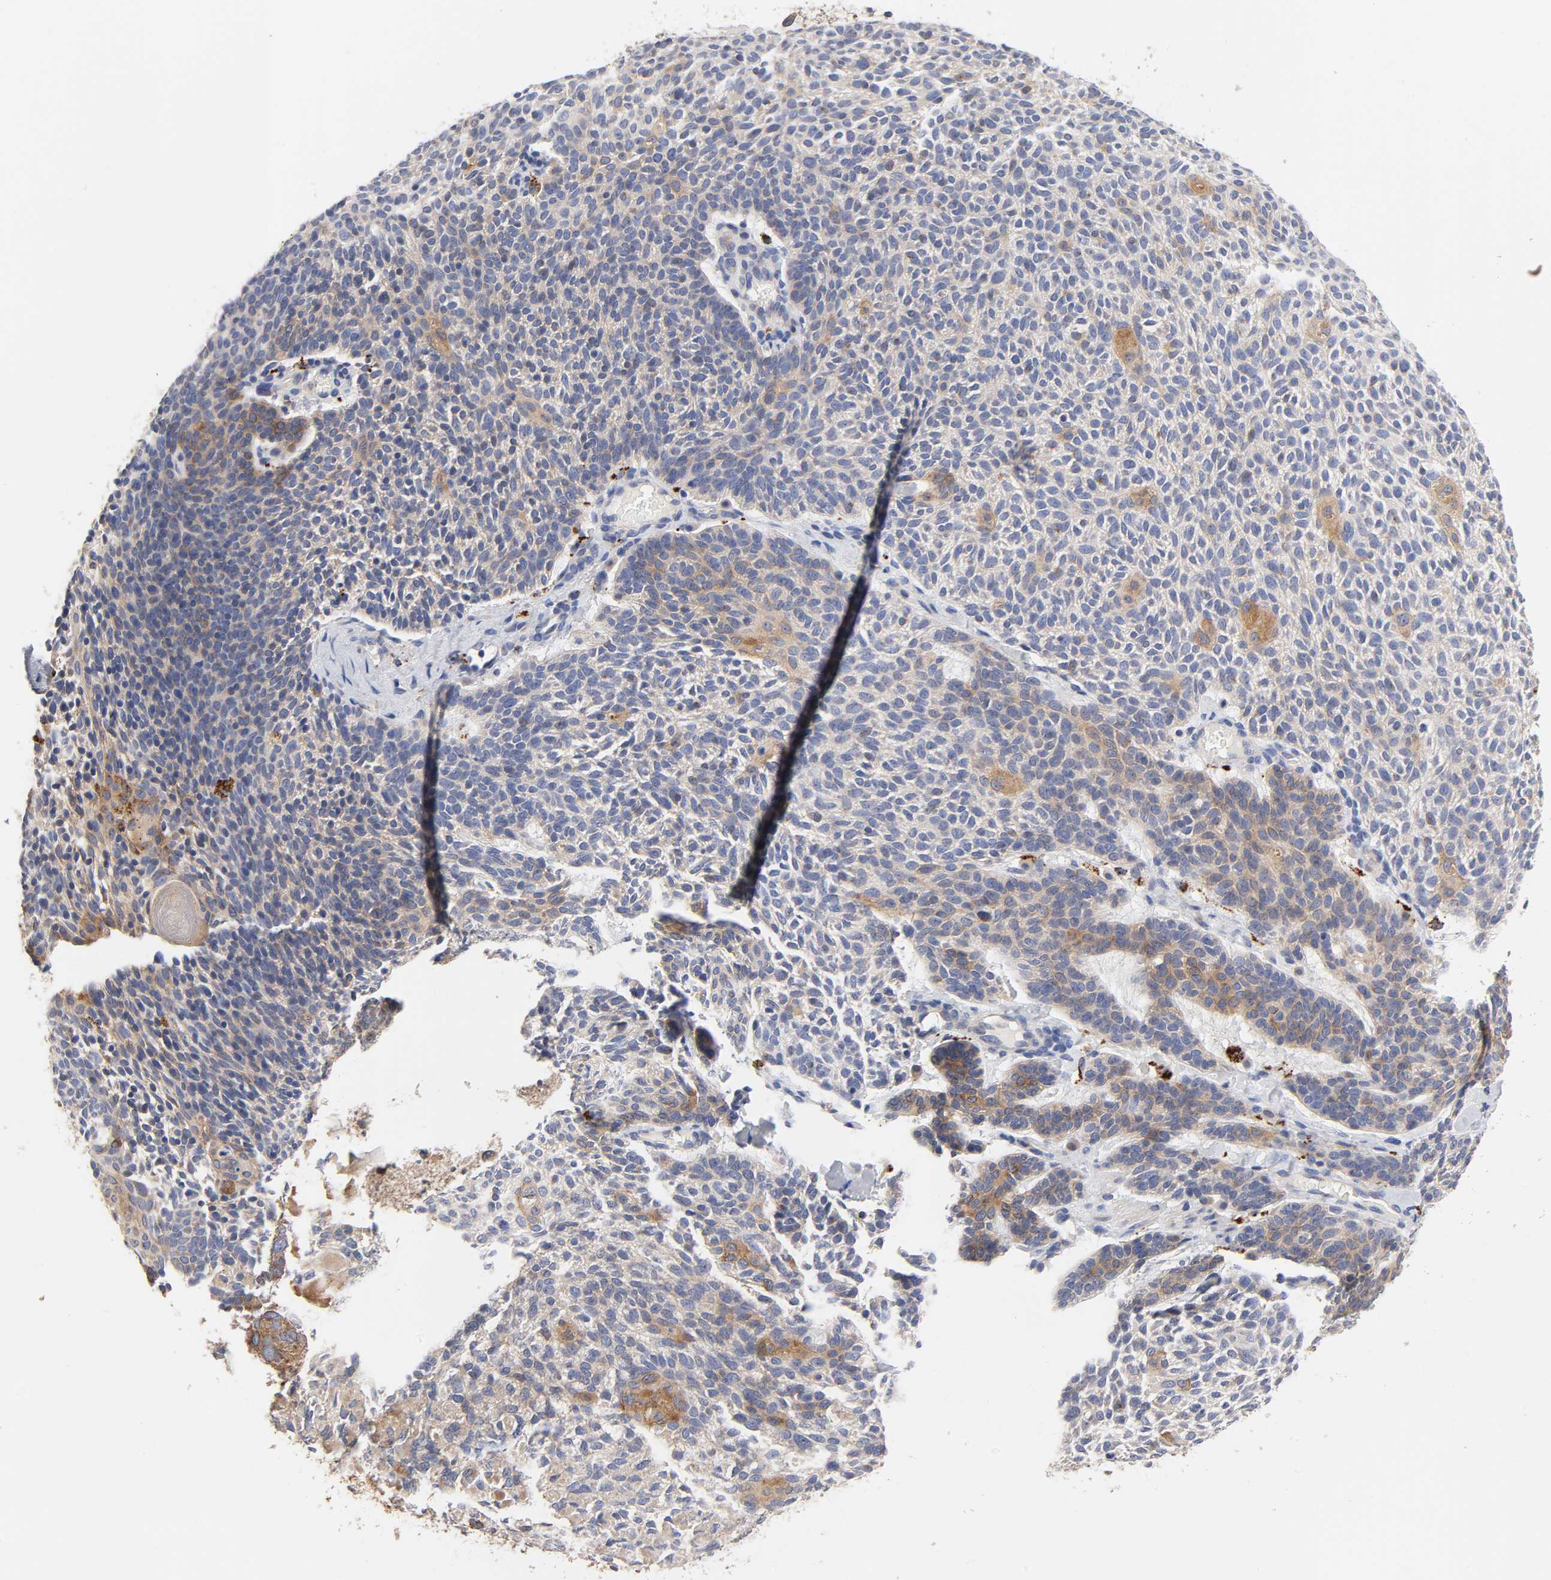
{"staining": {"intensity": "moderate", "quantity": "25%-75%", "location": "cytoplasmic/membranous"}, "tissue": "skin cancer", "cell_type": "Tumor cells", "image_type": "cancer", "snomed": [{"axis": "morphology", "description": "Normal tissue, NOS"}, {"axis": "morphology", "description": "Basal cell carcinoma"}, {"axis": "topography", "description": "Skin"}], "caption": "This photomicrograph displays skin cancer stained with immunohistochemistry to label a protein in brown. The cytoplasmic/membranous of tumor cells show moderate positivity for the protein. Nuclei are counter-stained blue.", "gene": "C17orf75", "patient": {"sex": "female", "age": 70}}